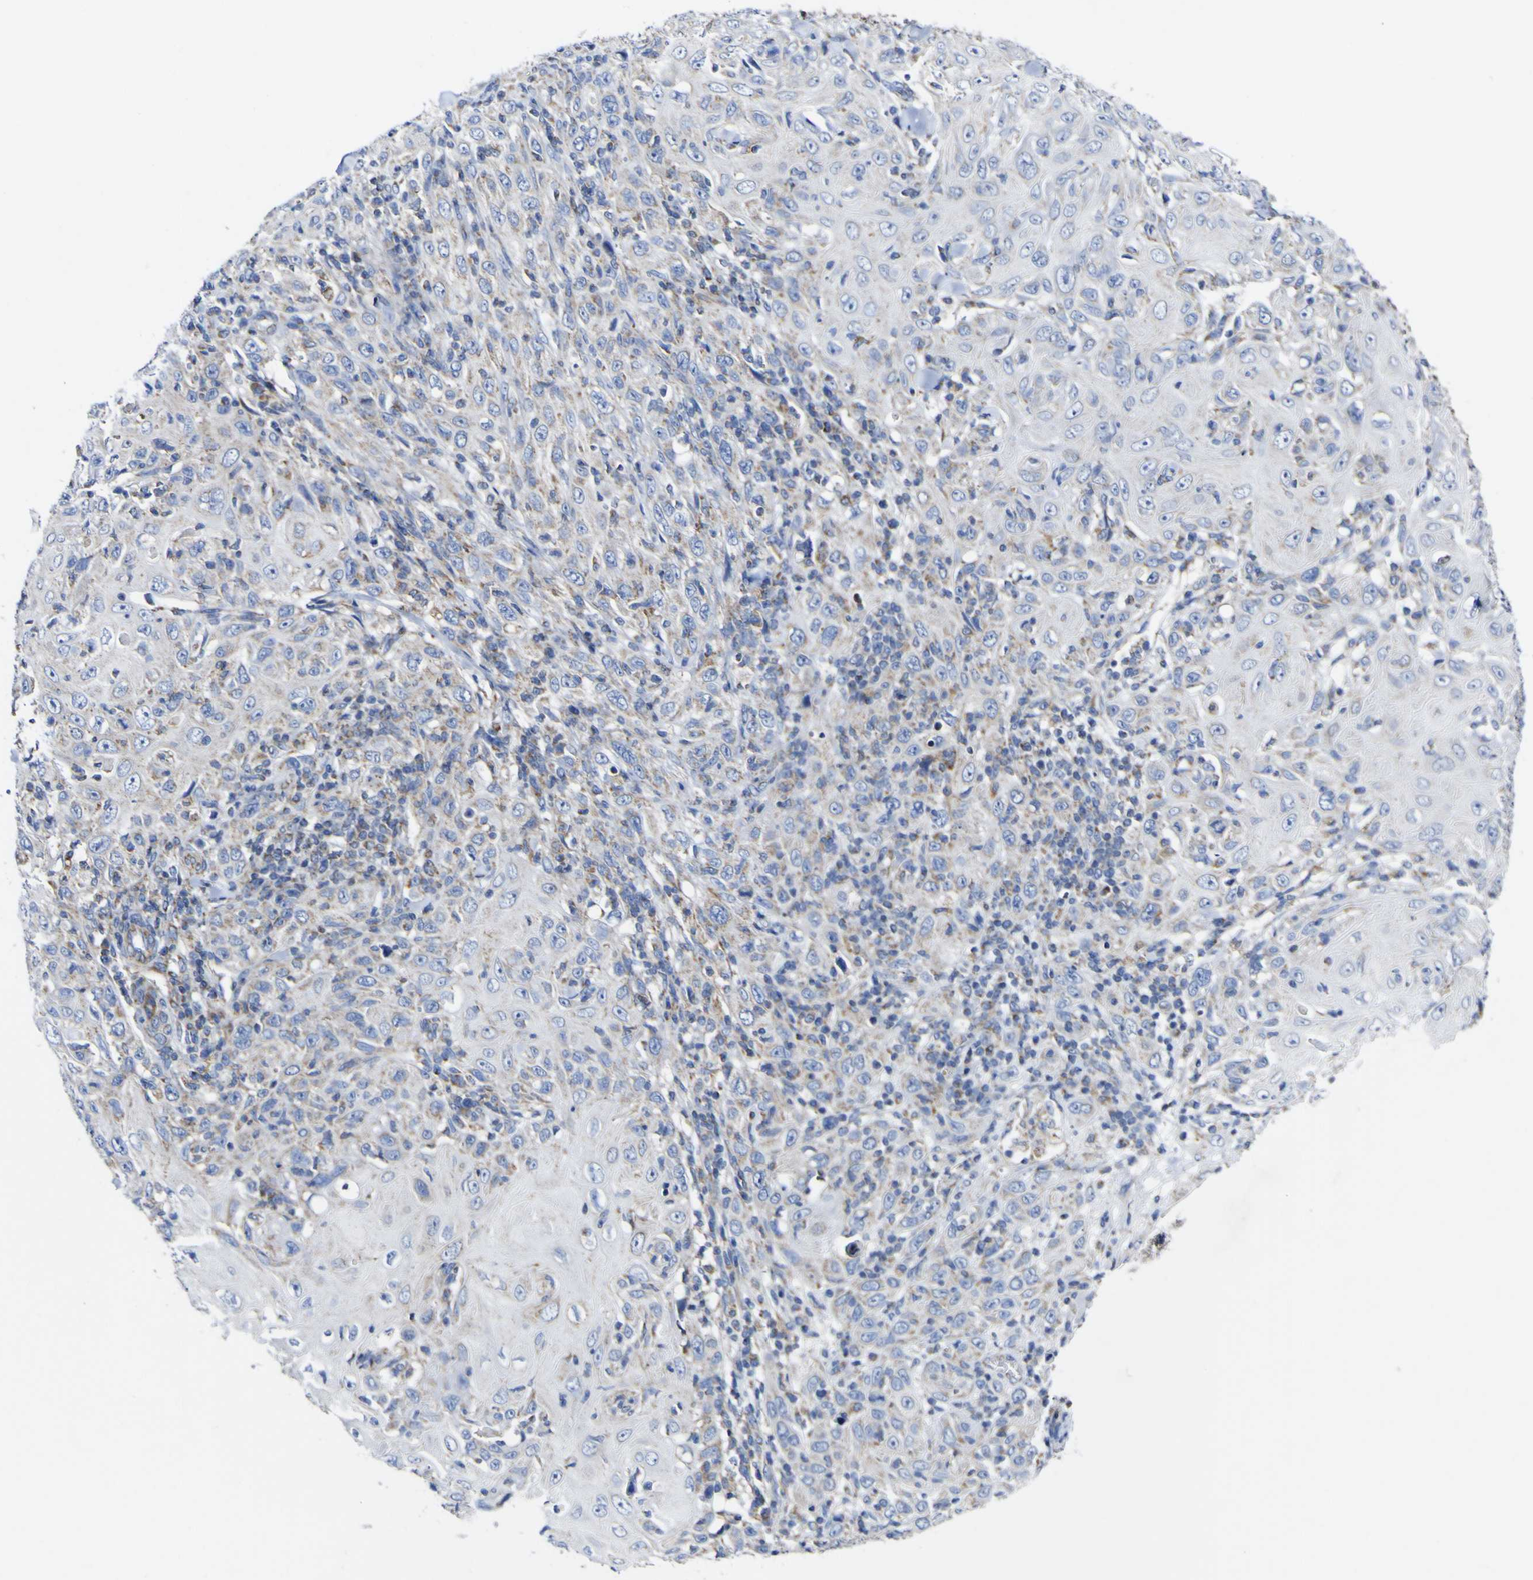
{"staining": {"intensity": "moderate", "quantity": "25%-75%", "location": "cytoplasmic/membranous"}, "tissue": "skin cancer", "cell_type": "Tumor cells", "image_type": "cancer", "snomed": [{"axis": "morphology", "description": "Squamous cell carcinoma, NOS"}, {"axis": "topography", "description": "Skin"}], "caption": "There is medium levels of moderate cytoplasmic/membranous staining in tumor cells of squamous cell carcinoma (skin), as demonstrated by immunohistochemical staining (brown color).", "gene": "CCDC90B", "patient": {"sex": "female", "age": 88}}